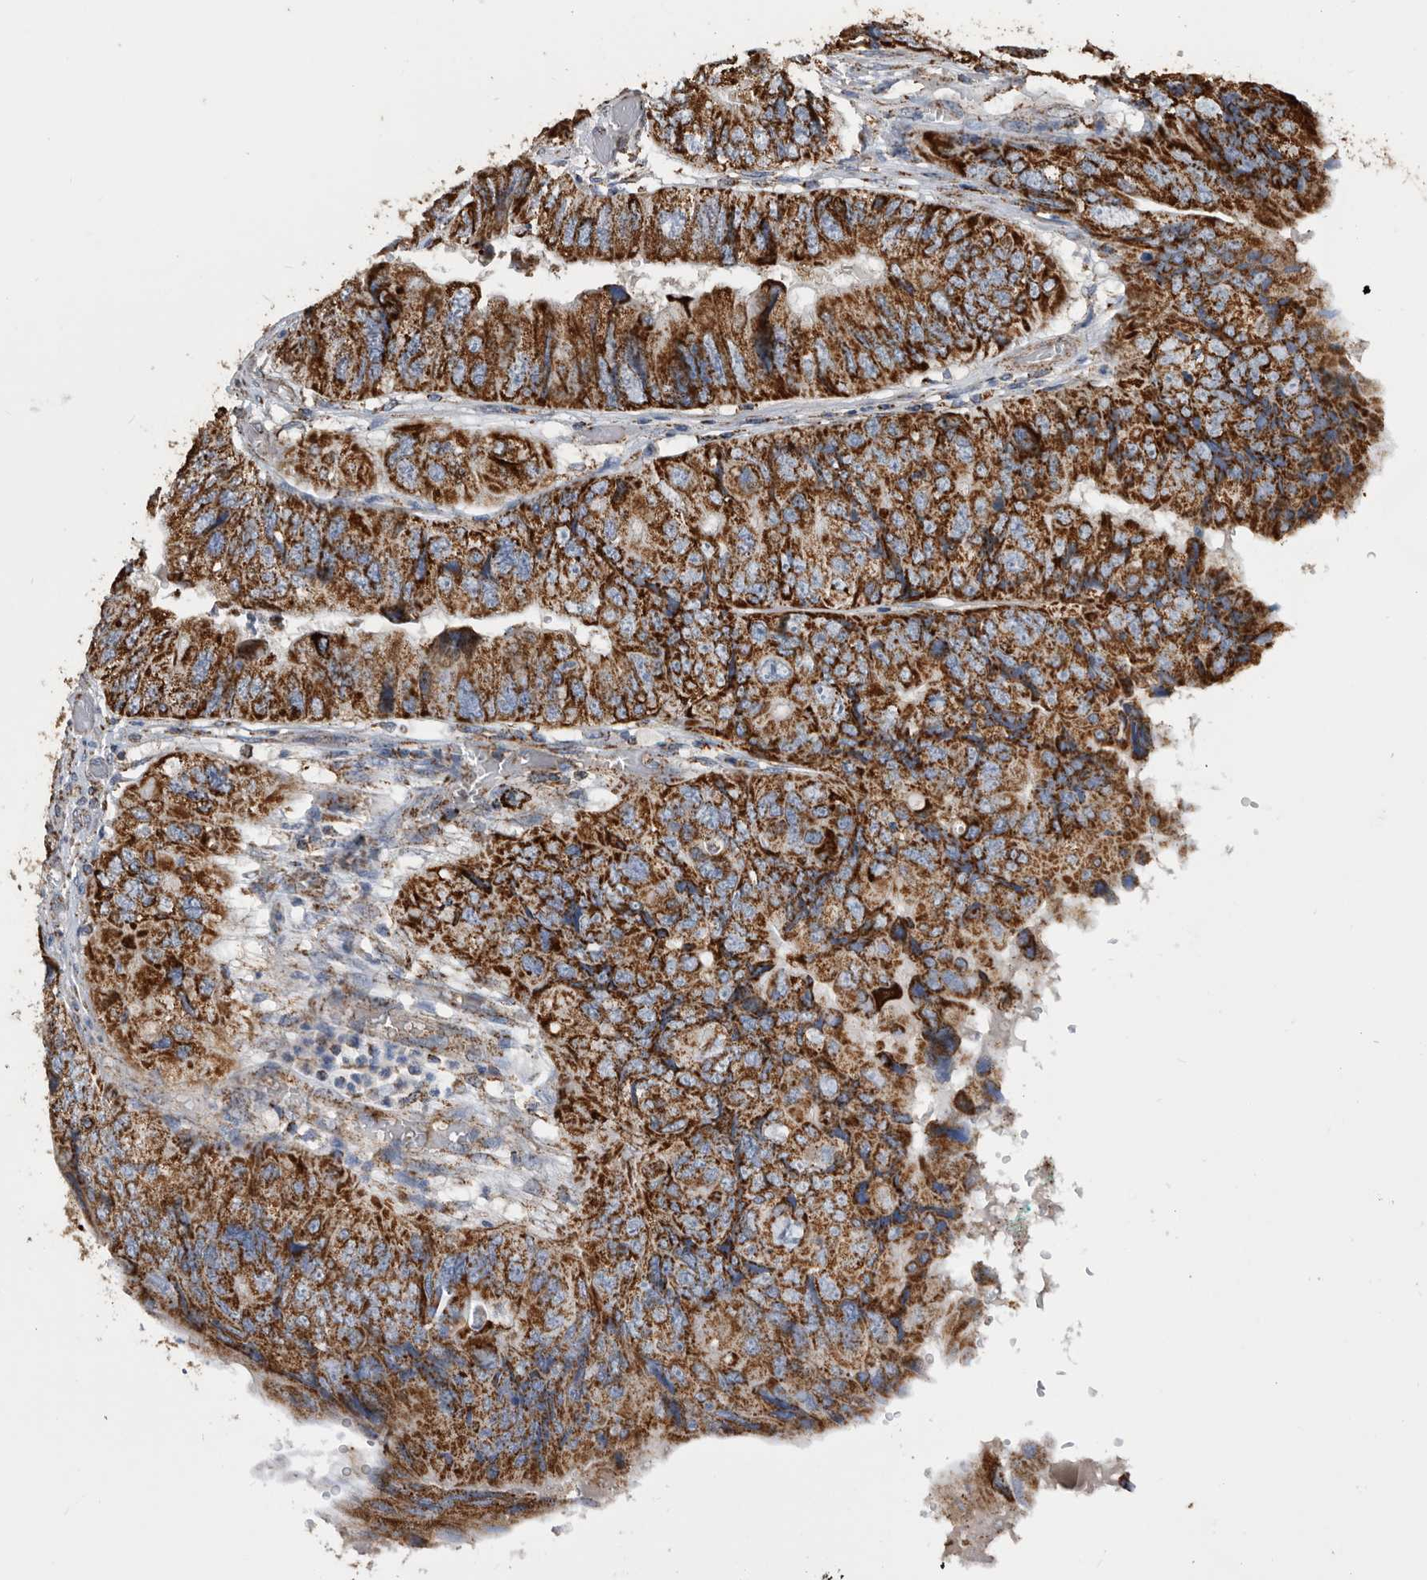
{"staining": {"intensity": "strong", "quantity": ">75%", "location": "cytoplasmic/membranous"}, "tissue": "colorectal cancer", "cell_type": "Tumor cells", "image_type": "cancer", "snomed": [{"axis": "morphology", "description": "Adenocarcinoma, NOS"}, {"axis": "topography", "description": "Rectum"}], "caption": "IHC staining of colorectal adenocarcinoma, which reveals high levels of strong cytoplasmic/membranous positivity in about >75% of tumor cells indicating strong cytoplasmic/membranous protein positivity. The staining was performed using DAB (brown) for protein detection and nuclei were counterstained in hematoxylin (blue).", "gene": "WFDC1", "patient": {"sex": "male", "age": 63}}